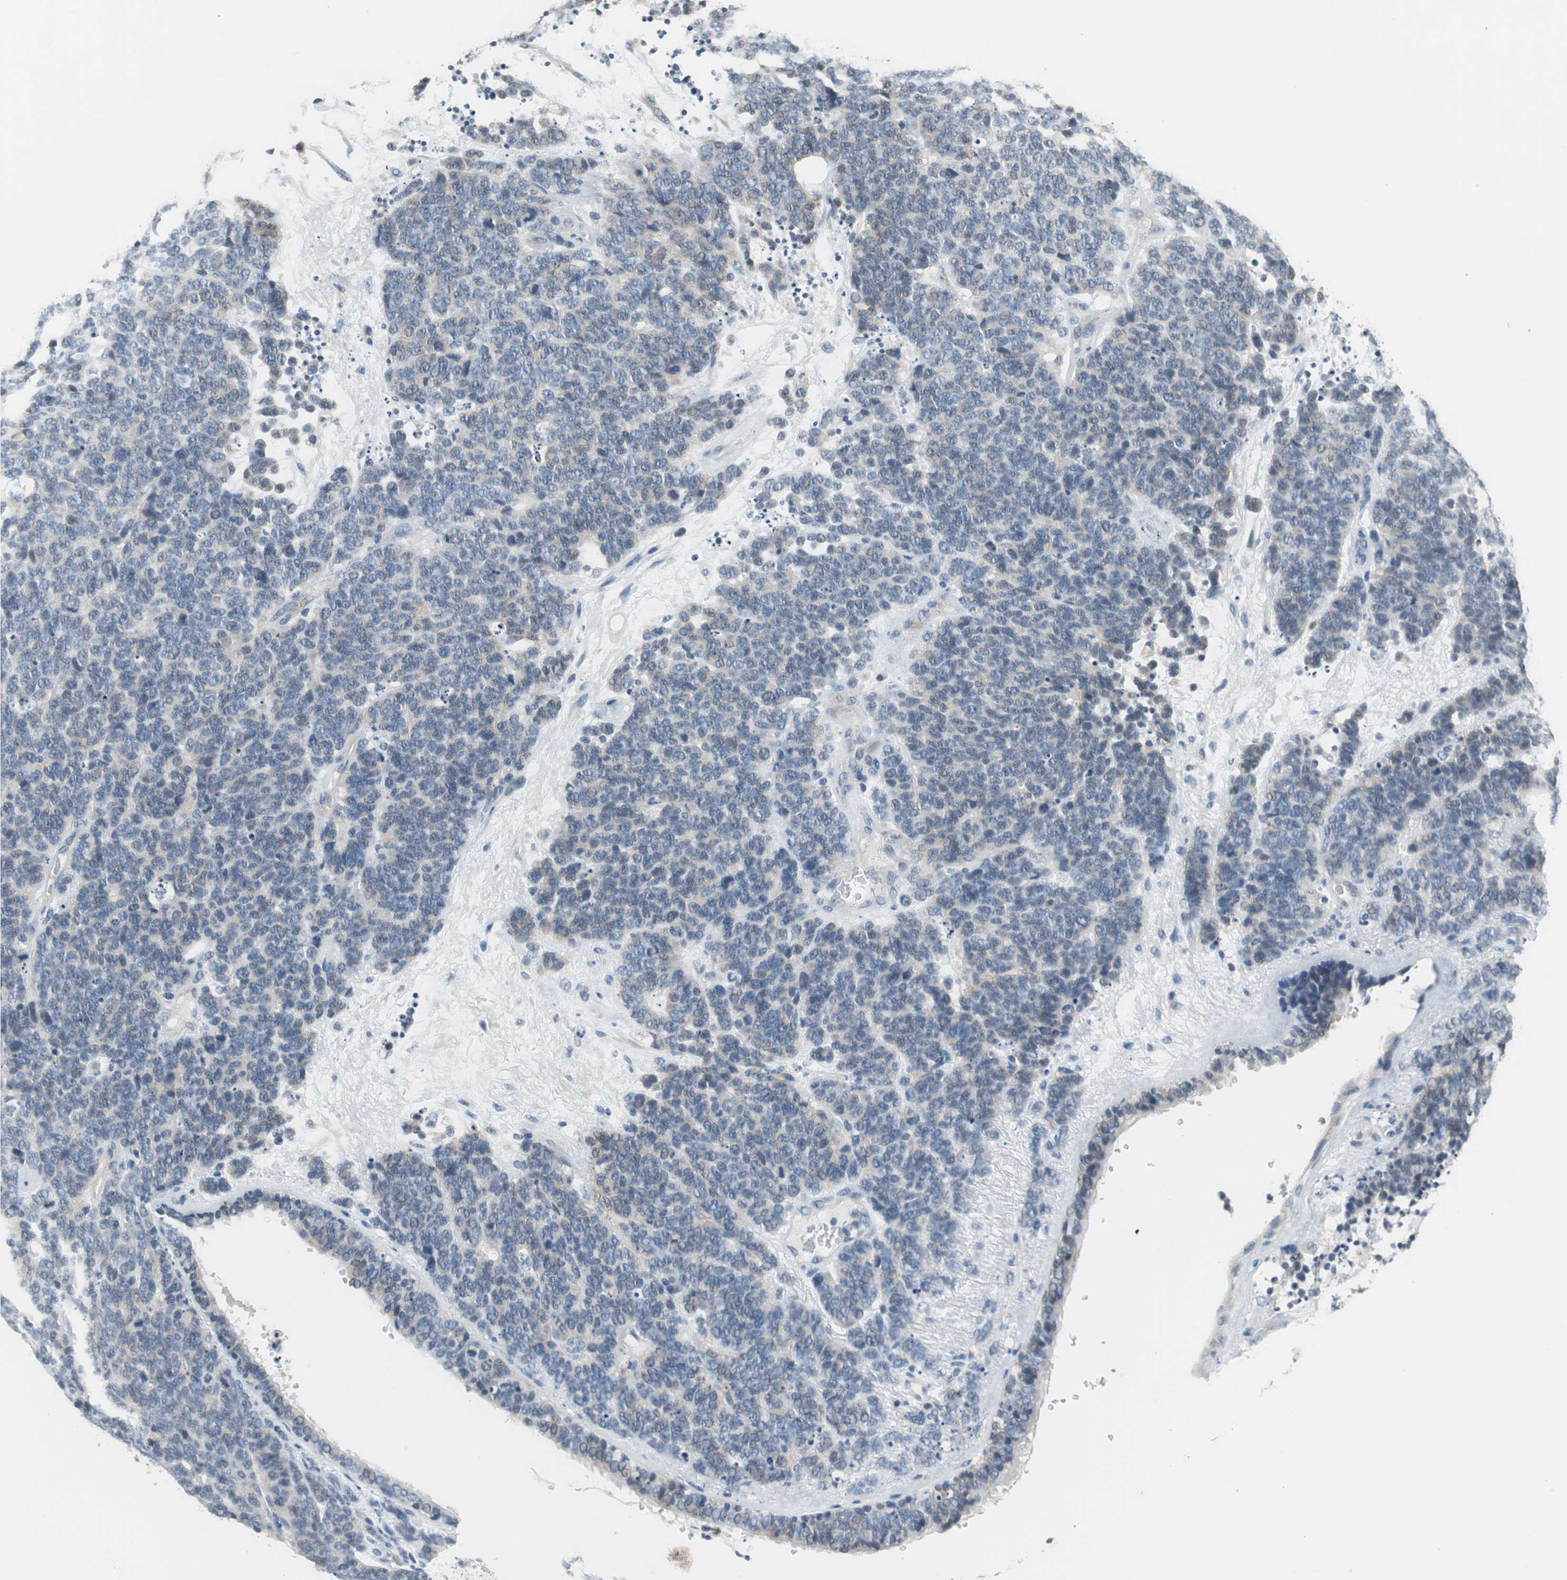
{"staining": {"intensity": "negative", "quantity": "none", "location": "none"}, "tissue": "lung cancer", "cell_type": "Tumor cells", "image_type": "cancer", "snomed": [{"axis": "morphology", "description": "Neoplasm, malignant, NOS"}, {"axis": "topography", "description": "Lung"}], "caption": "Human malignant neoplasm (lung) stained for a protein using immunohistochemistry displays no staining in tumor cells.", "gene": "PI4KB", "patient": {"sex": "female", "age": 58}}